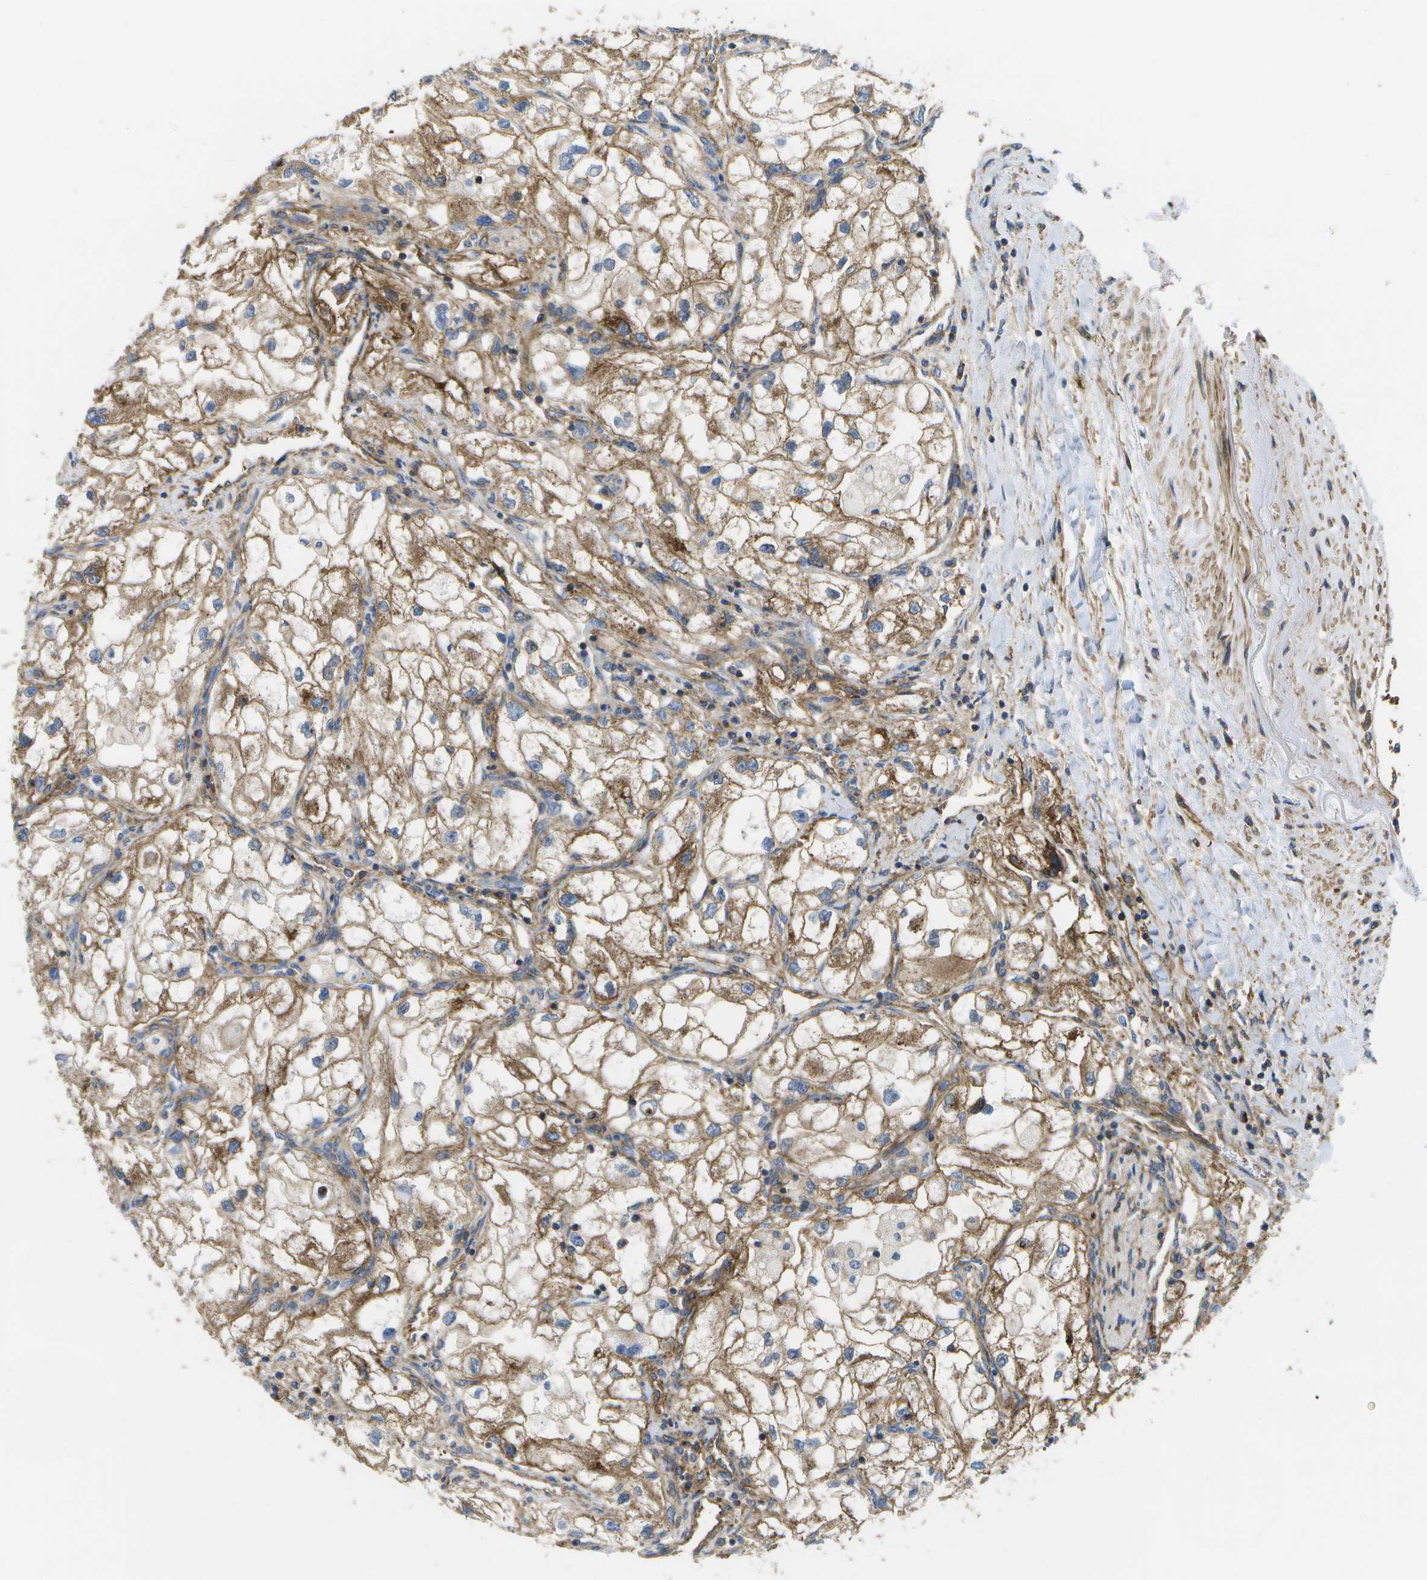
{"staining": {"intensity": "moderate", "quantity": ">75%", "location": "cytoplasmic/membranous"}, "tissue": "renal cancer", "cell_type": "Tumor cells", "image_type": "cancer", "snomed": [{"axis": "morphology", "description": "Adenocarcinoma, NOS"}, {"axis": "topography", "description": "Kidney"}], "caption": "Human renal cancer (adenocarcinoma) stained with a protein marker shows moderate staining in tumor cells.", "gene": "BST2", "patient": {"sex": "female", "age": 70}}